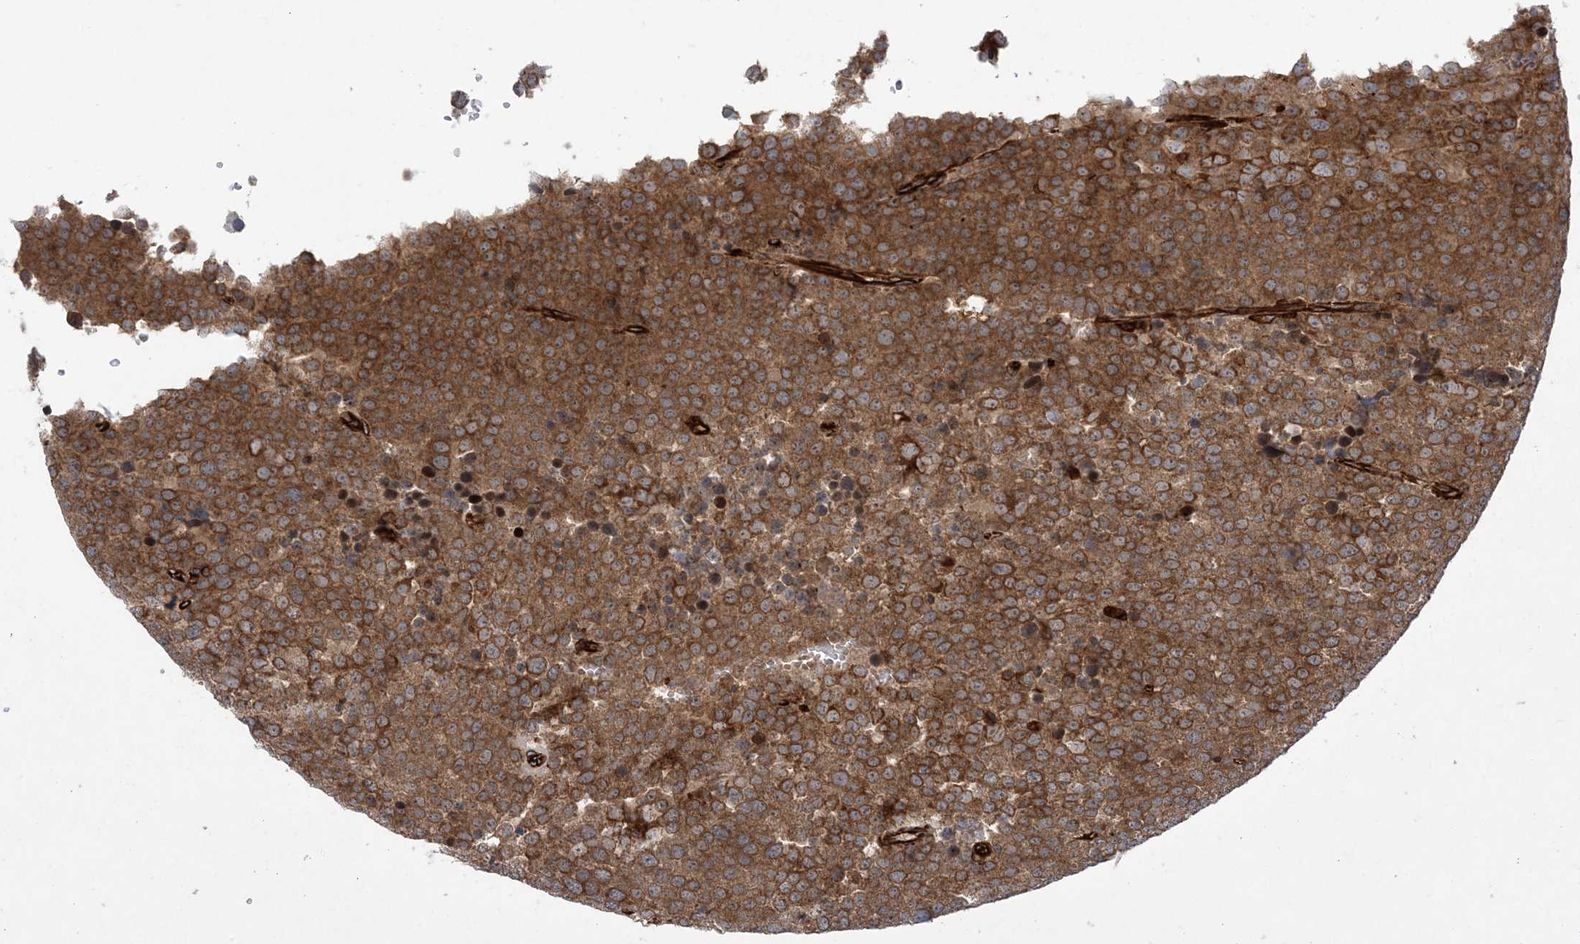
{"staining": {"intensity": "moderate", "quantity": ">75%", "location": "cytoplasmic/membranous"}, "tissue": "testis cancer", "cell_type": "Tumor cells", "image_type": "cancer", "snomed": [{"axis": "morphology", "description": "Seminoma, NOS"}, {"axis": "topography", "description": "Testis"}], "caption": "A high-resolution histopathology image shows IHC staining of testis cancer, which displays moderate cytoplasmic/membranous positivity in approximately >75% of tumor cells.", "gene": "FAM114A2", "patient": {"sex": "male", "age": 71}}